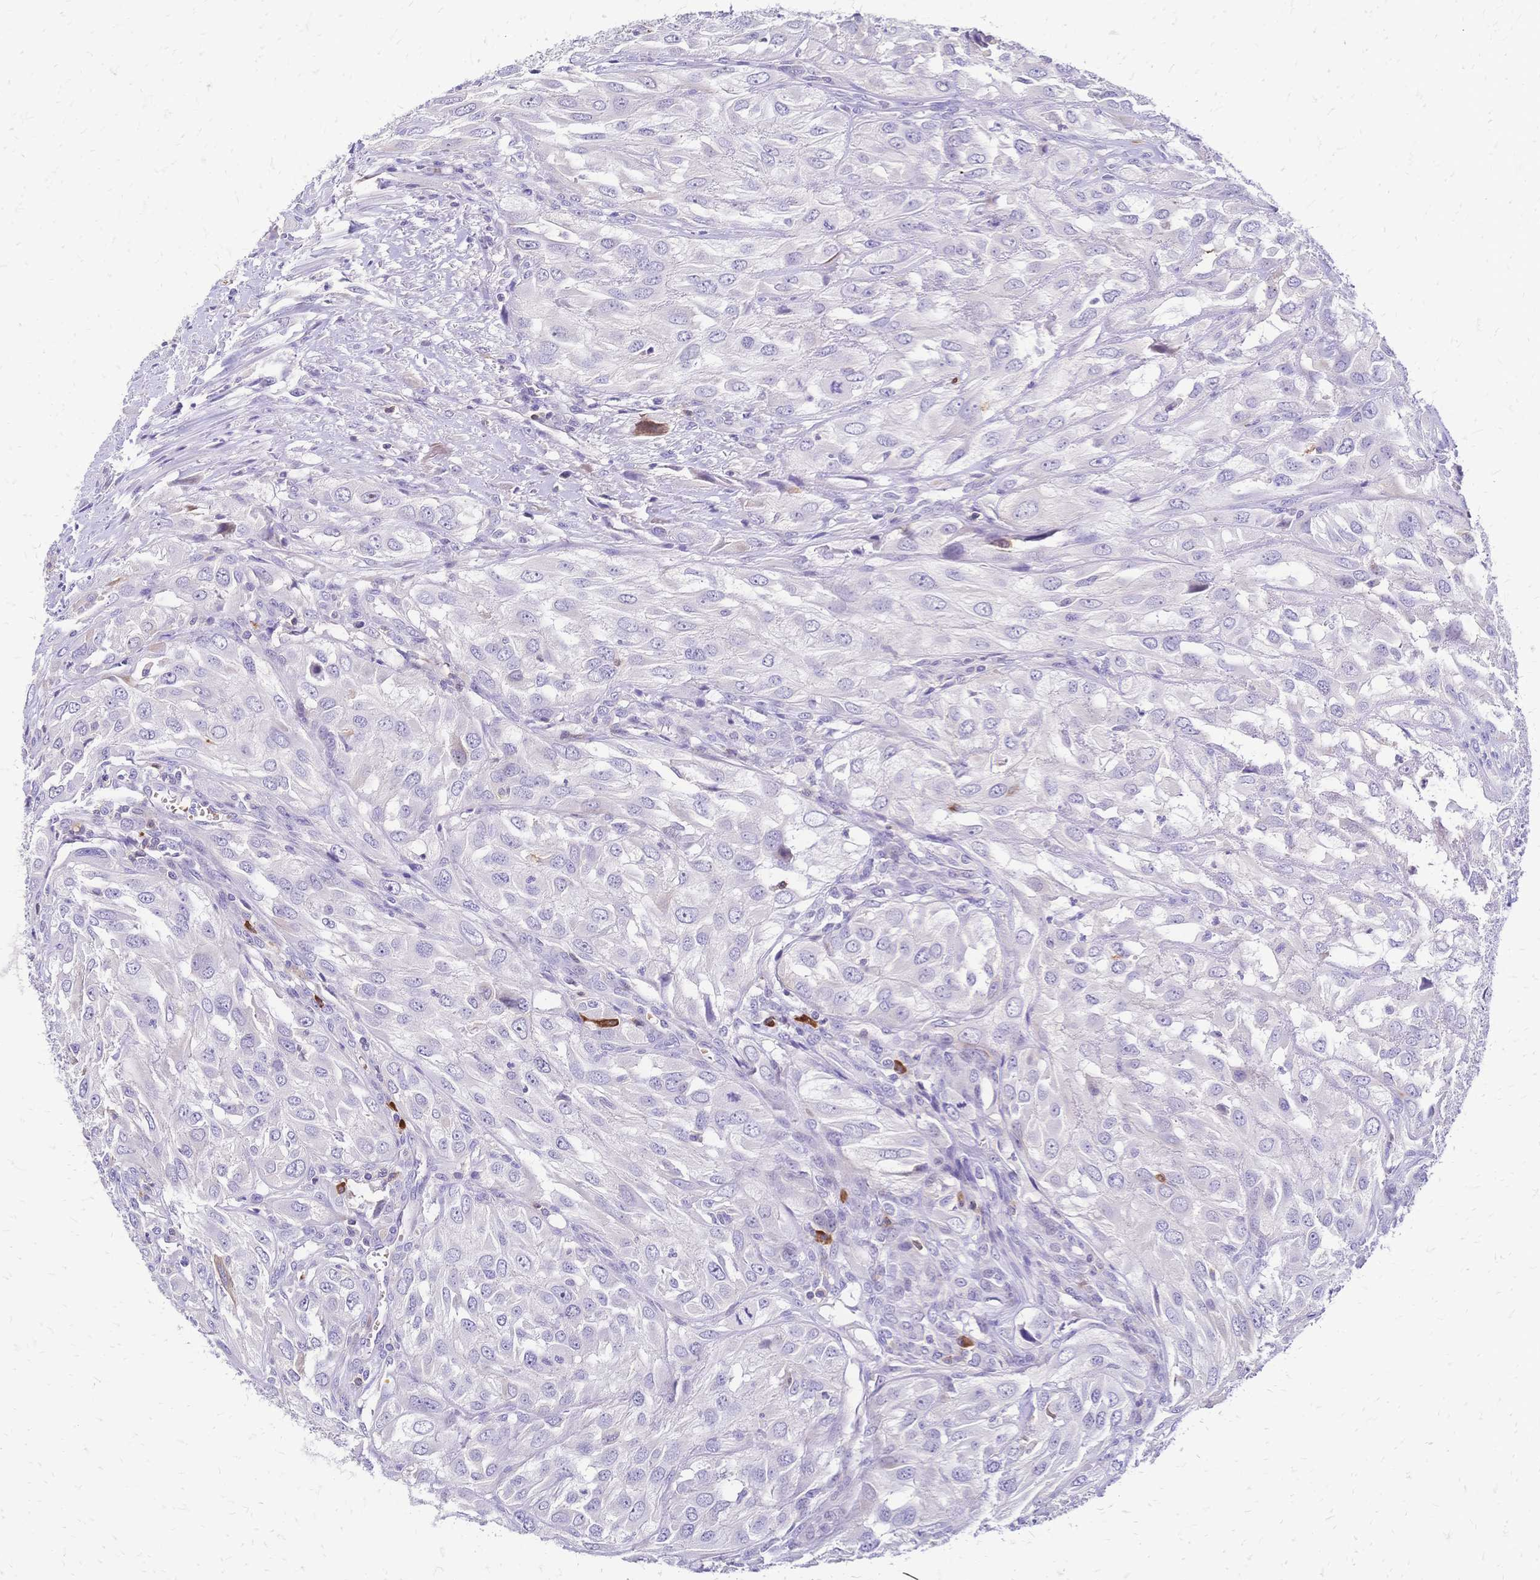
{"staining": {"intensity": "negative", "quantity": "none", "location": "none"}, "tissue": "urothelial cancer", "cell_type": "Tumor cells", "image_type": "cancer", "snomed": [{"axis": "morphology", "description": "Urothelial carcinoma, High grade"}, {"axis": "topography", "description": "Urinary bladder"}], "caption": "Immunohistochemical staining of human urothelial cancer demonstrates no significant positivity in tumor cells.", "gene": "IL2RA", "patient": {"sex": "male", "age": 67}}